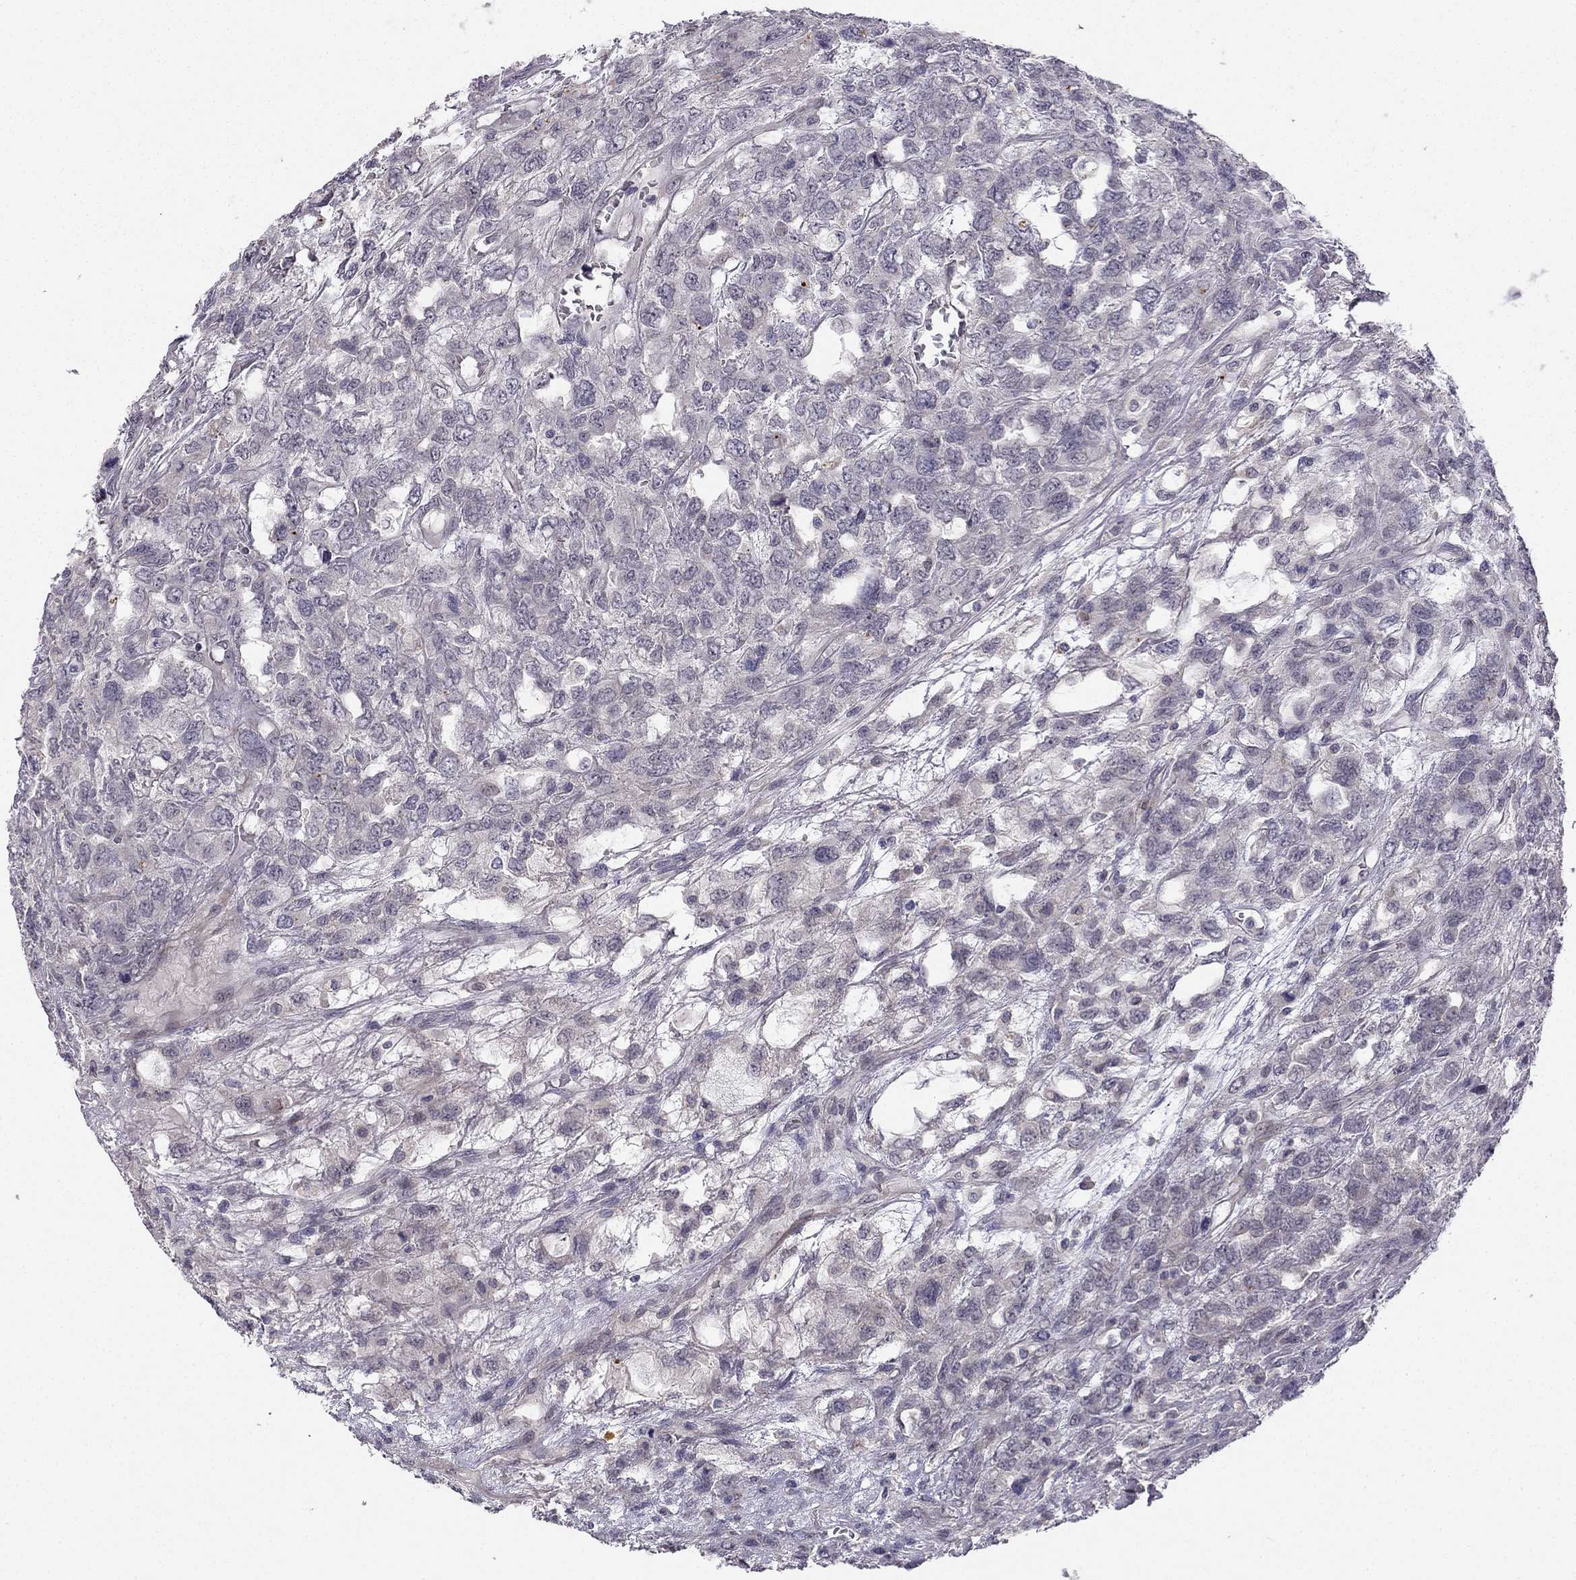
{"staining": {"intensity": "negative", "quantity": "none", "location": "none"}, "tissue": "testis cancer", "cell_type": "Tumor cells", "image_type": "cancer", "snomed": [{"axis": "morphology", "description": "Seminoma, NOS"}, {"axis": "topography", "description": "Testis"}], "caption": "A high-resolution image shows IHC staining of testis cancer (seminoma), which shows no significant expression in tumor cells.", "gene": "CHST8", "patient": {"sex": "male", "age": 52}}